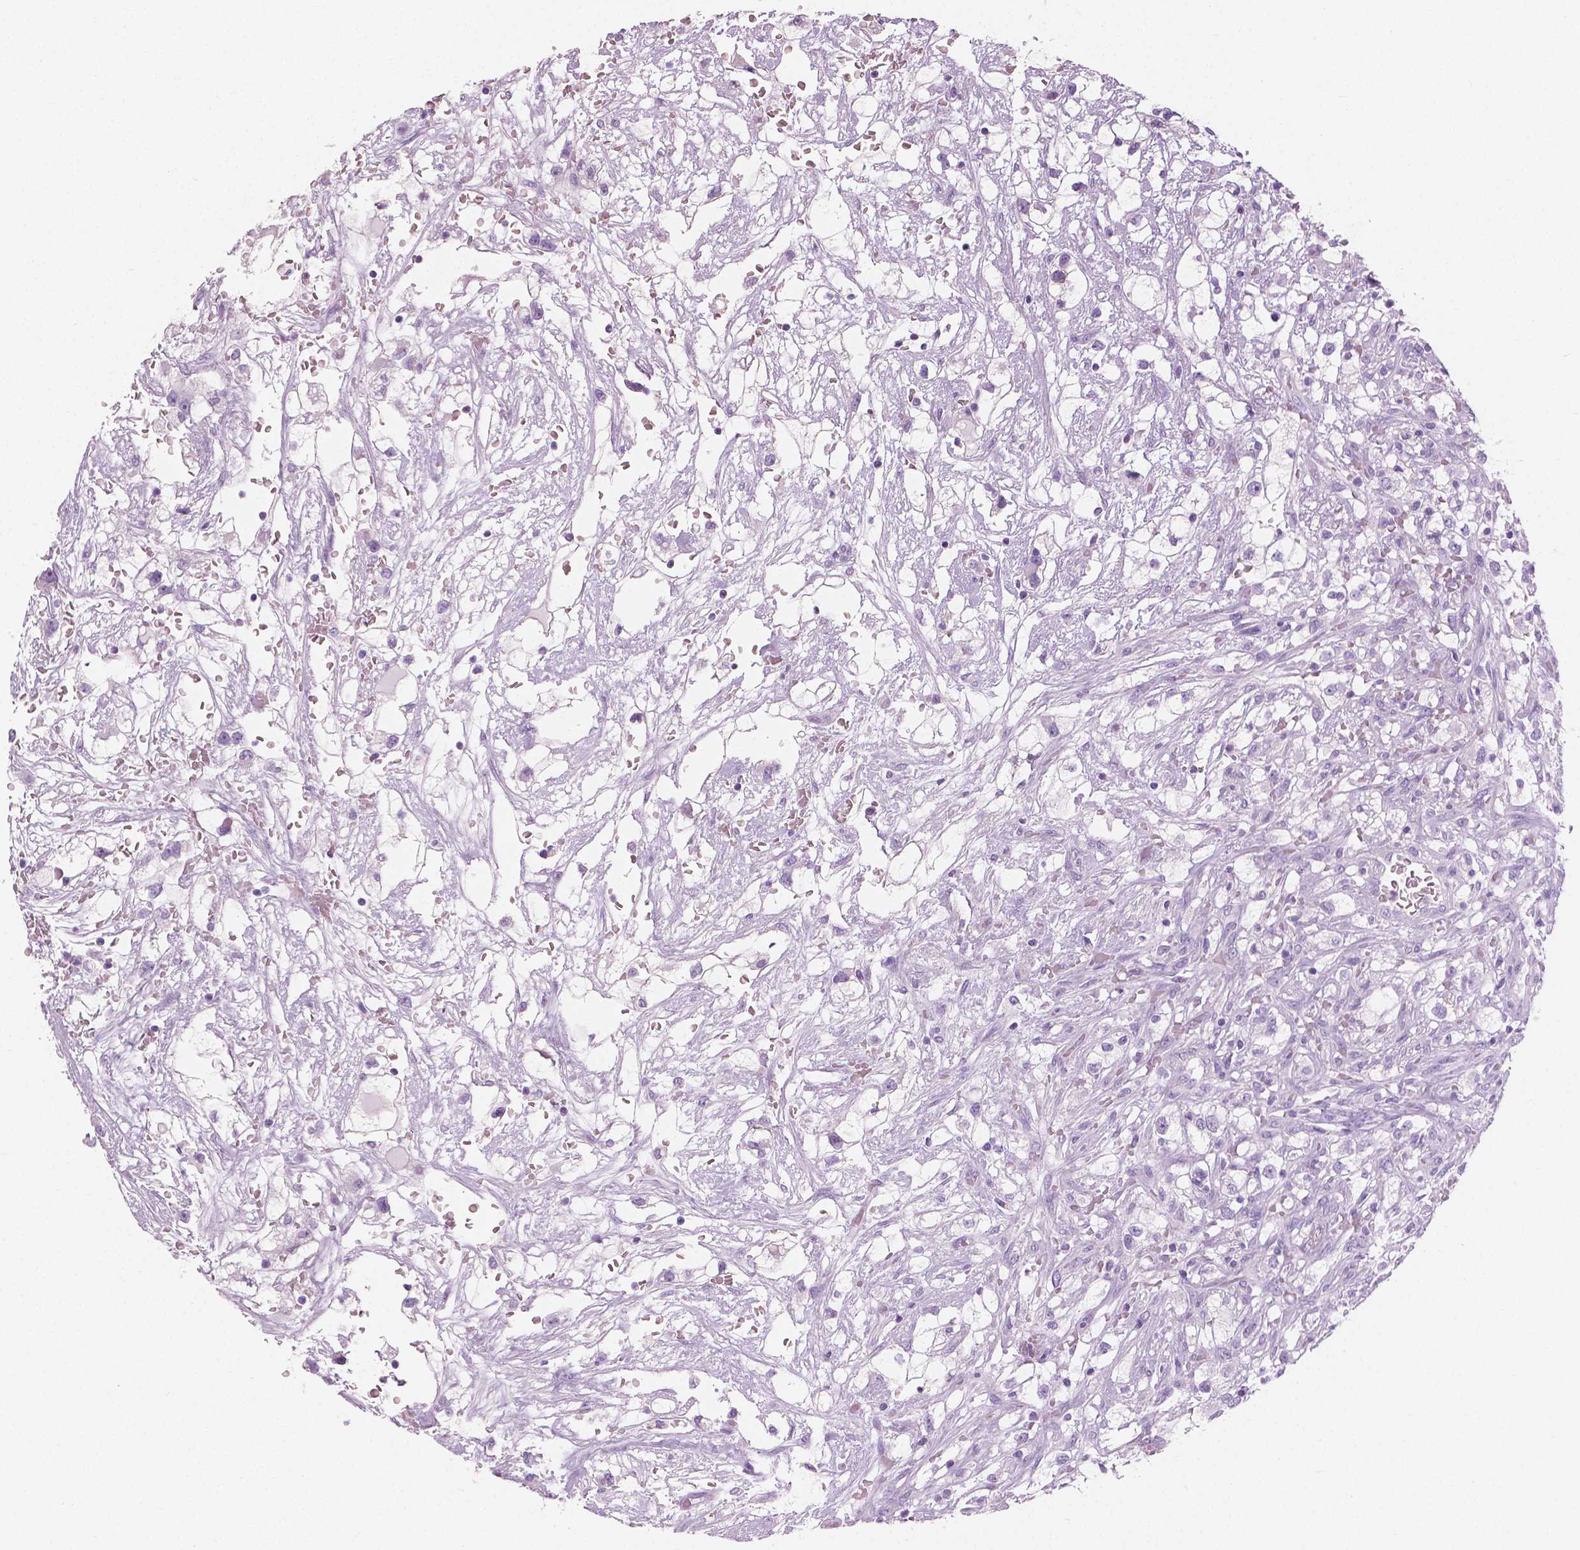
{"staining": {"intensity": "negative", "quantity": "none", "location": "none"}, "tissue": "renal cancer", "cell_type": "Tumor cells", "image_type": "cancer", "snomed": [{"axis": "morphology", "description": "Adenocarcinoma, NOS"}, {"axis": "topography", "description": "Kidney"}], "caption": "The image demonstrates no staining of tumor cells in renal cancer (adenocarcinoma).", "gene": "PLIN4", "patient": {"sex": "male", "age": 59}}